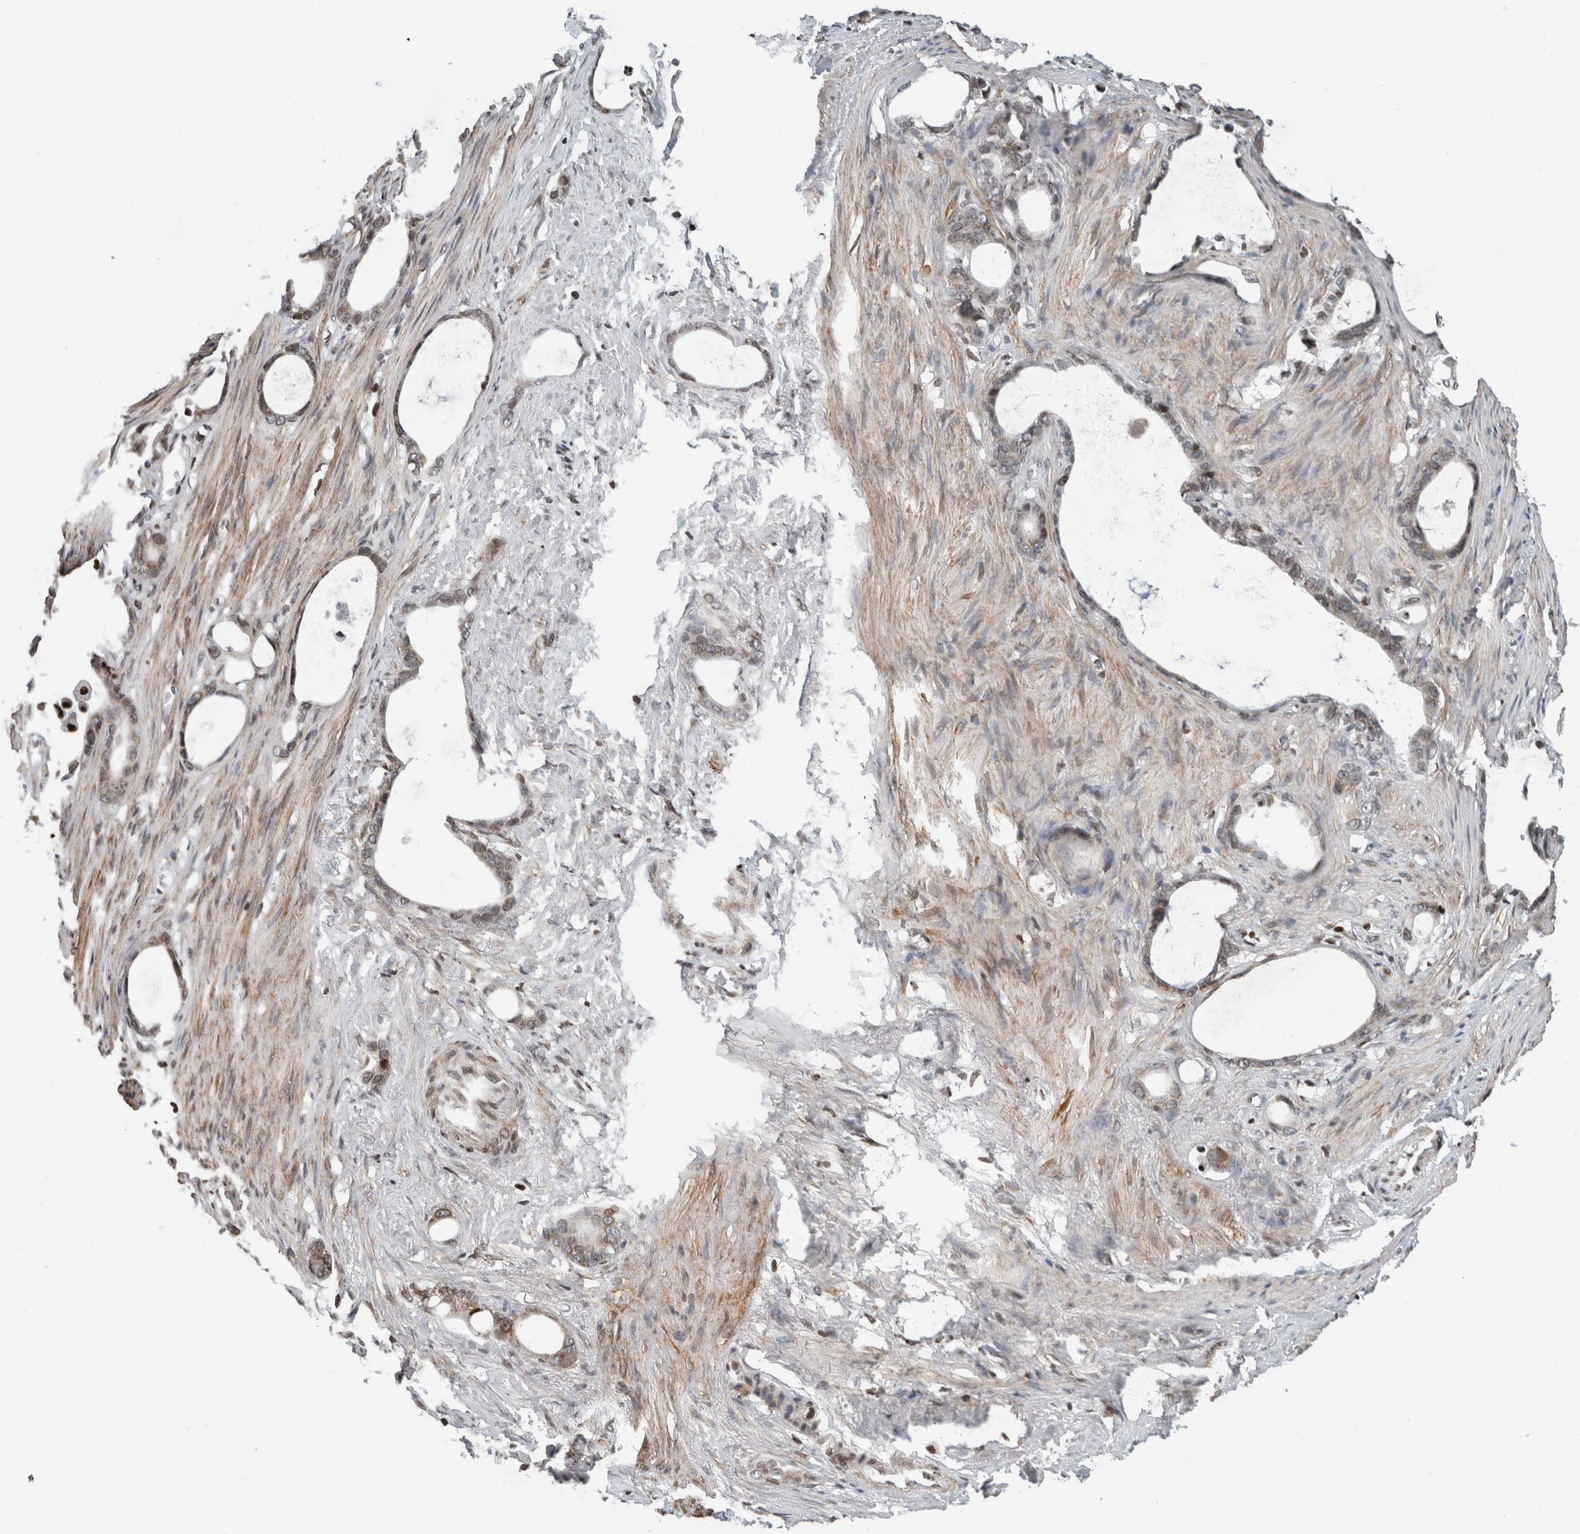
{"staining": {"intensity": "weak", "quantity": "<25%", "location": "cytoplasmic/membranous"}, "tissue": "stomach cancer", "cell_type": "Tumor cells", "image_type": "cancer", "snomed": [{"axis": "morphology", "description": "Adenocarcinoma, NOS"}, {"axis": "topography", "description": "Stomach"}], "caption": "This is an IHC image of stomach cancer. There is no positivity in tumor cells.", "gene": "GINS4", "patient": {"sex": "female", "age": 75}}